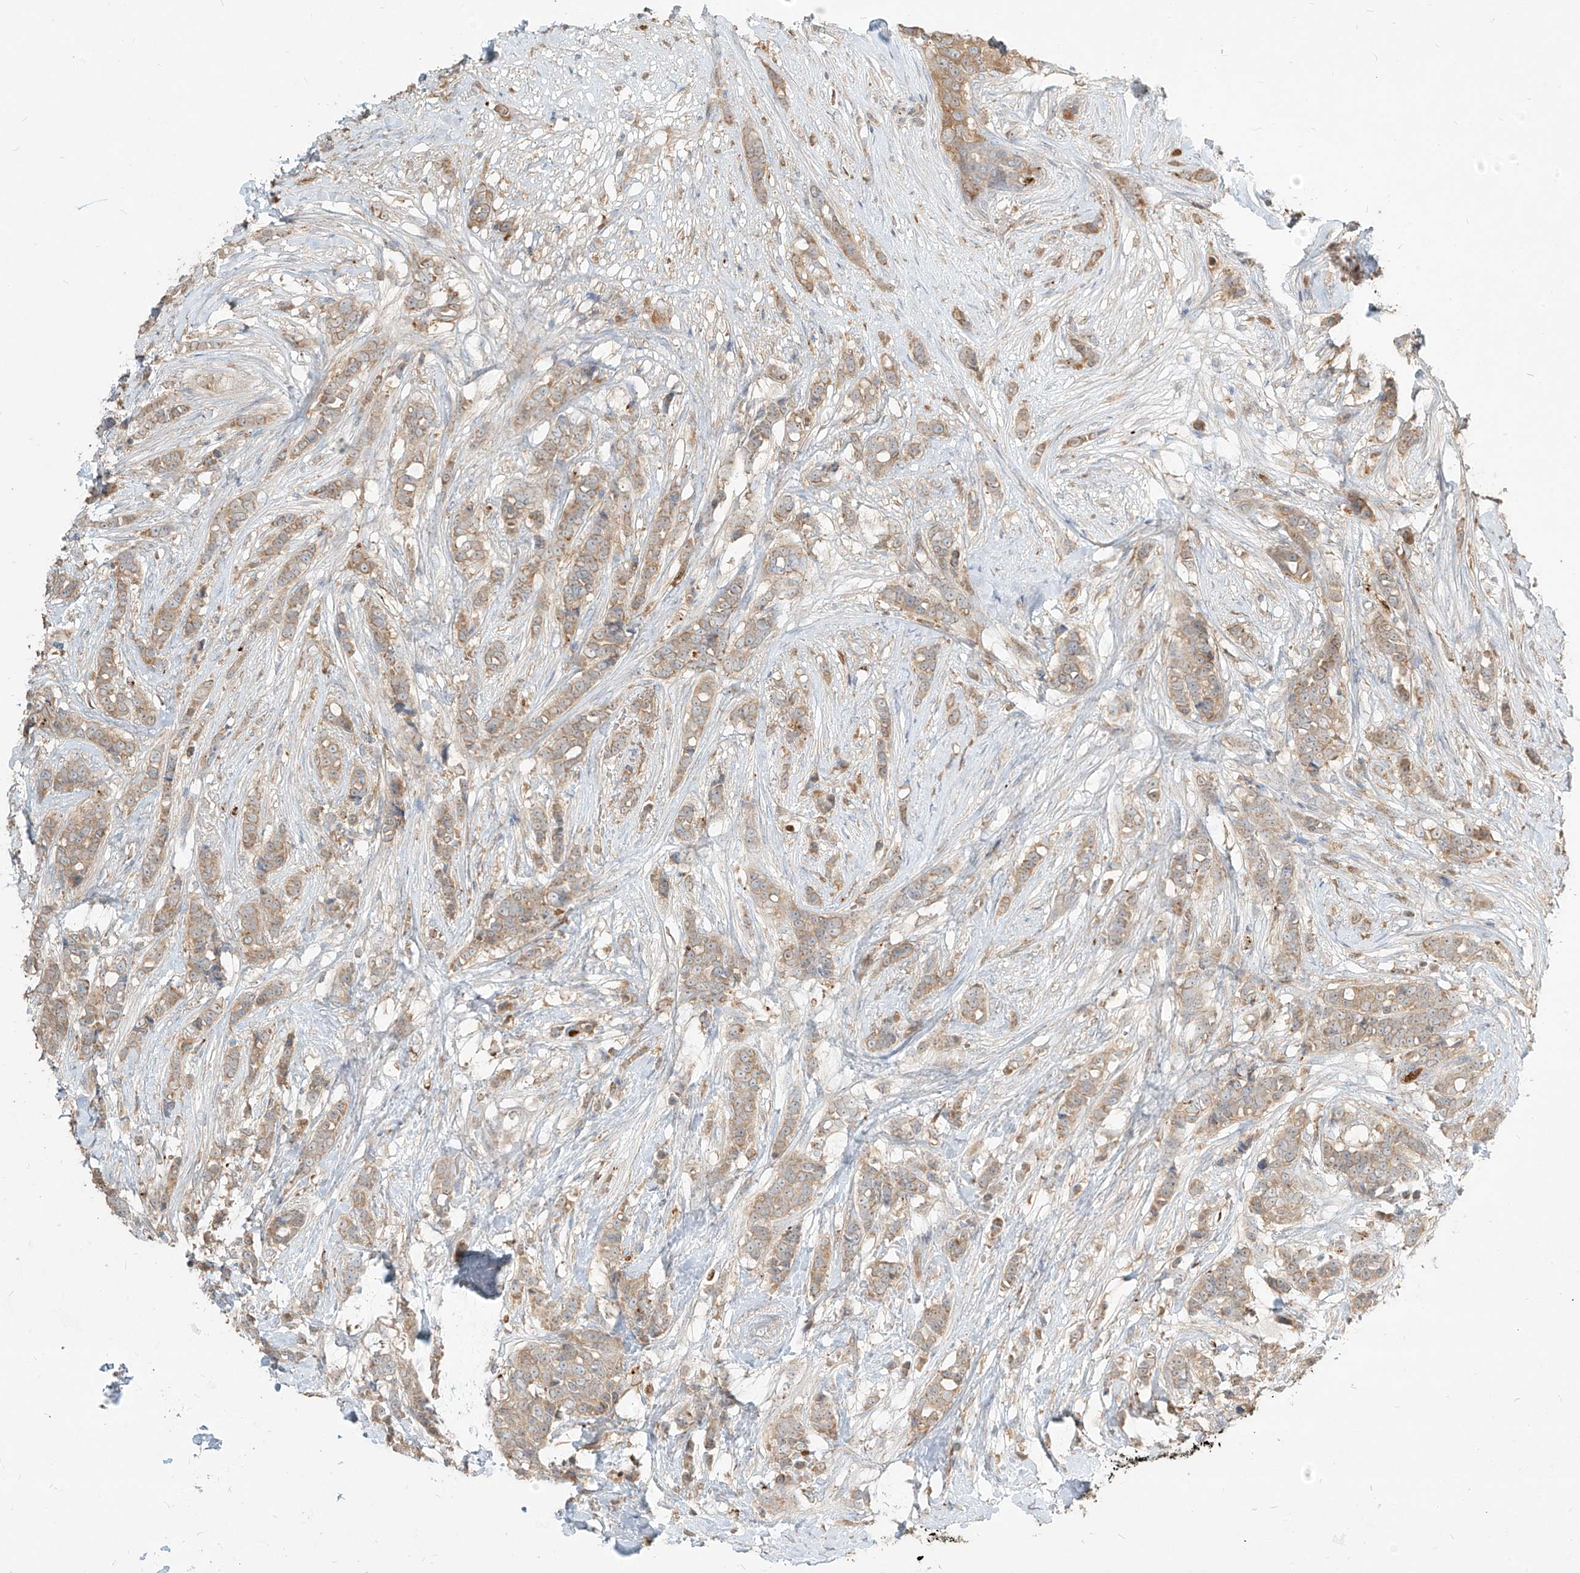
{"staining": {"intensity": "weak", "quantity": ">75%", "location": "cytoplasmic/membranous"}, "tissue": "breast cancer", "cell_type": "Tumor cells", "image_type": "cancer", "snomed": [{"axis": "morphology", "description": "Lobular carcinoma"}, {"axis": "topography", "description": "Breast"}], "caption": "Immunohistochemical staining of human lobular carcinoma (breast) shows low levels of weak cytoplasmic/membranous protein positivity in about >75% of tumor cells.", "gene": "PGD", "patient": {"sex": "female", "age": 51}}